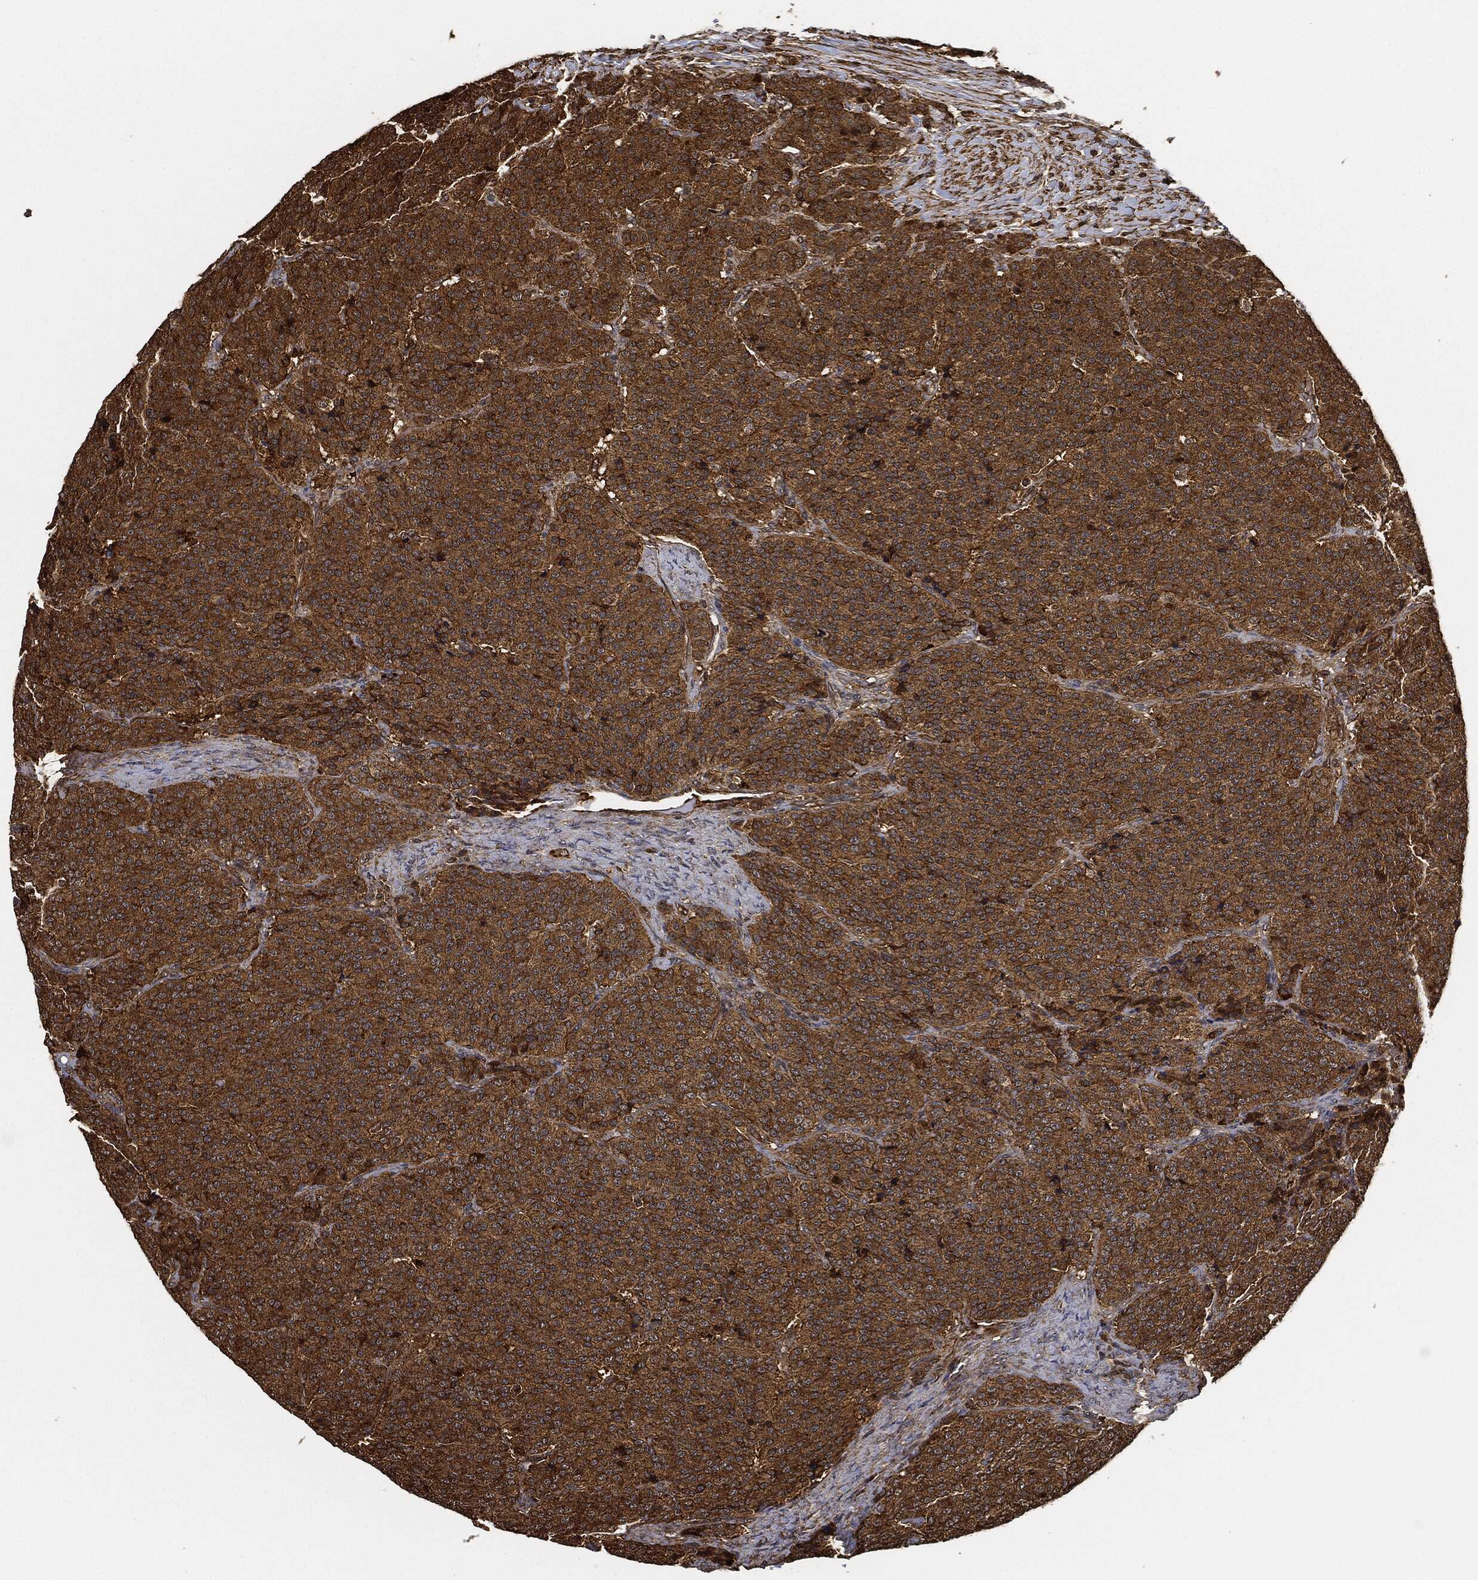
{"staining": {"intensity": "strong", "quantity": ">75%", "location": "cytoplasmic/membranous"}, "tissue": "carcinoid", "cell_type": "Tumor cells", "image_type": "cancer", "snomed": [{"axis": "morphology", "description": "Carcinoid, malignant, NOS"}, {"axis": "topography", "description": "Small intestine"}], "caption": "IHC of carcinoid (malignant) displays high levels of strong cytoplasmic/membranous staining in approximately >75% of tumor cells. (brown staining indicates protein expression, while blue staining denotes nuclei).", "gene": "CEP290", "patient": {"sex": "female", "age": 58}}